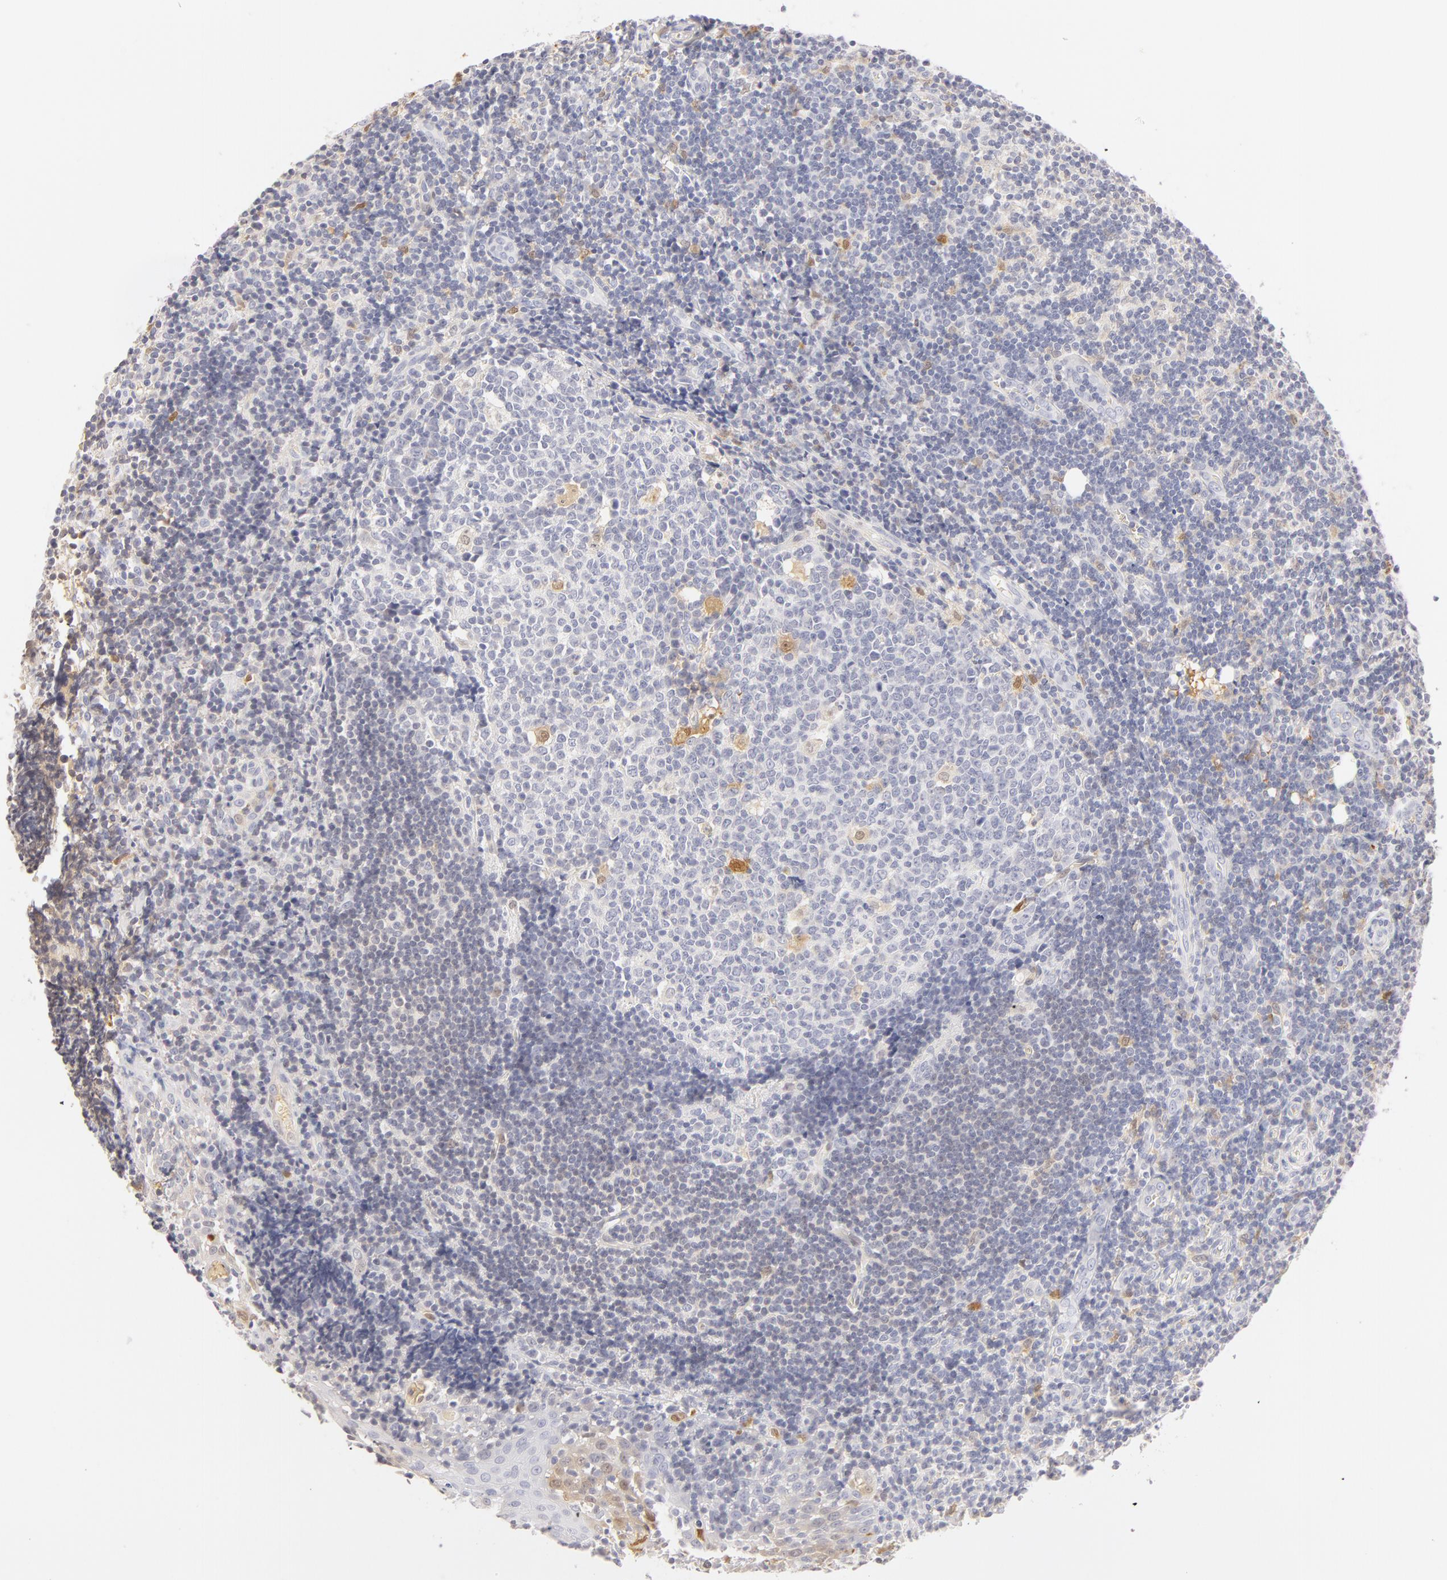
{"staining": {"intensity": "weak", "quantity": "<25%", "location": "cytoplasmic/membranous,nuclear"}, "tissue": "tonsil", "cell_type": "Germinal center cells", "image_type": "normal", "snomed": [{"axis": "morphology", "description": "Normal tissue, NOS"}, {"axis": "topography", "description": "Tonsil"}], "caption": "This histopathology image is of benign tonsil stained with immunohistochemistry to label a protein in brown with the nuclei are counter-stained blue. There is no positivity in germinal center cells.", "gene": "CA2", "patient": {"sex": "female", "age": 41}}